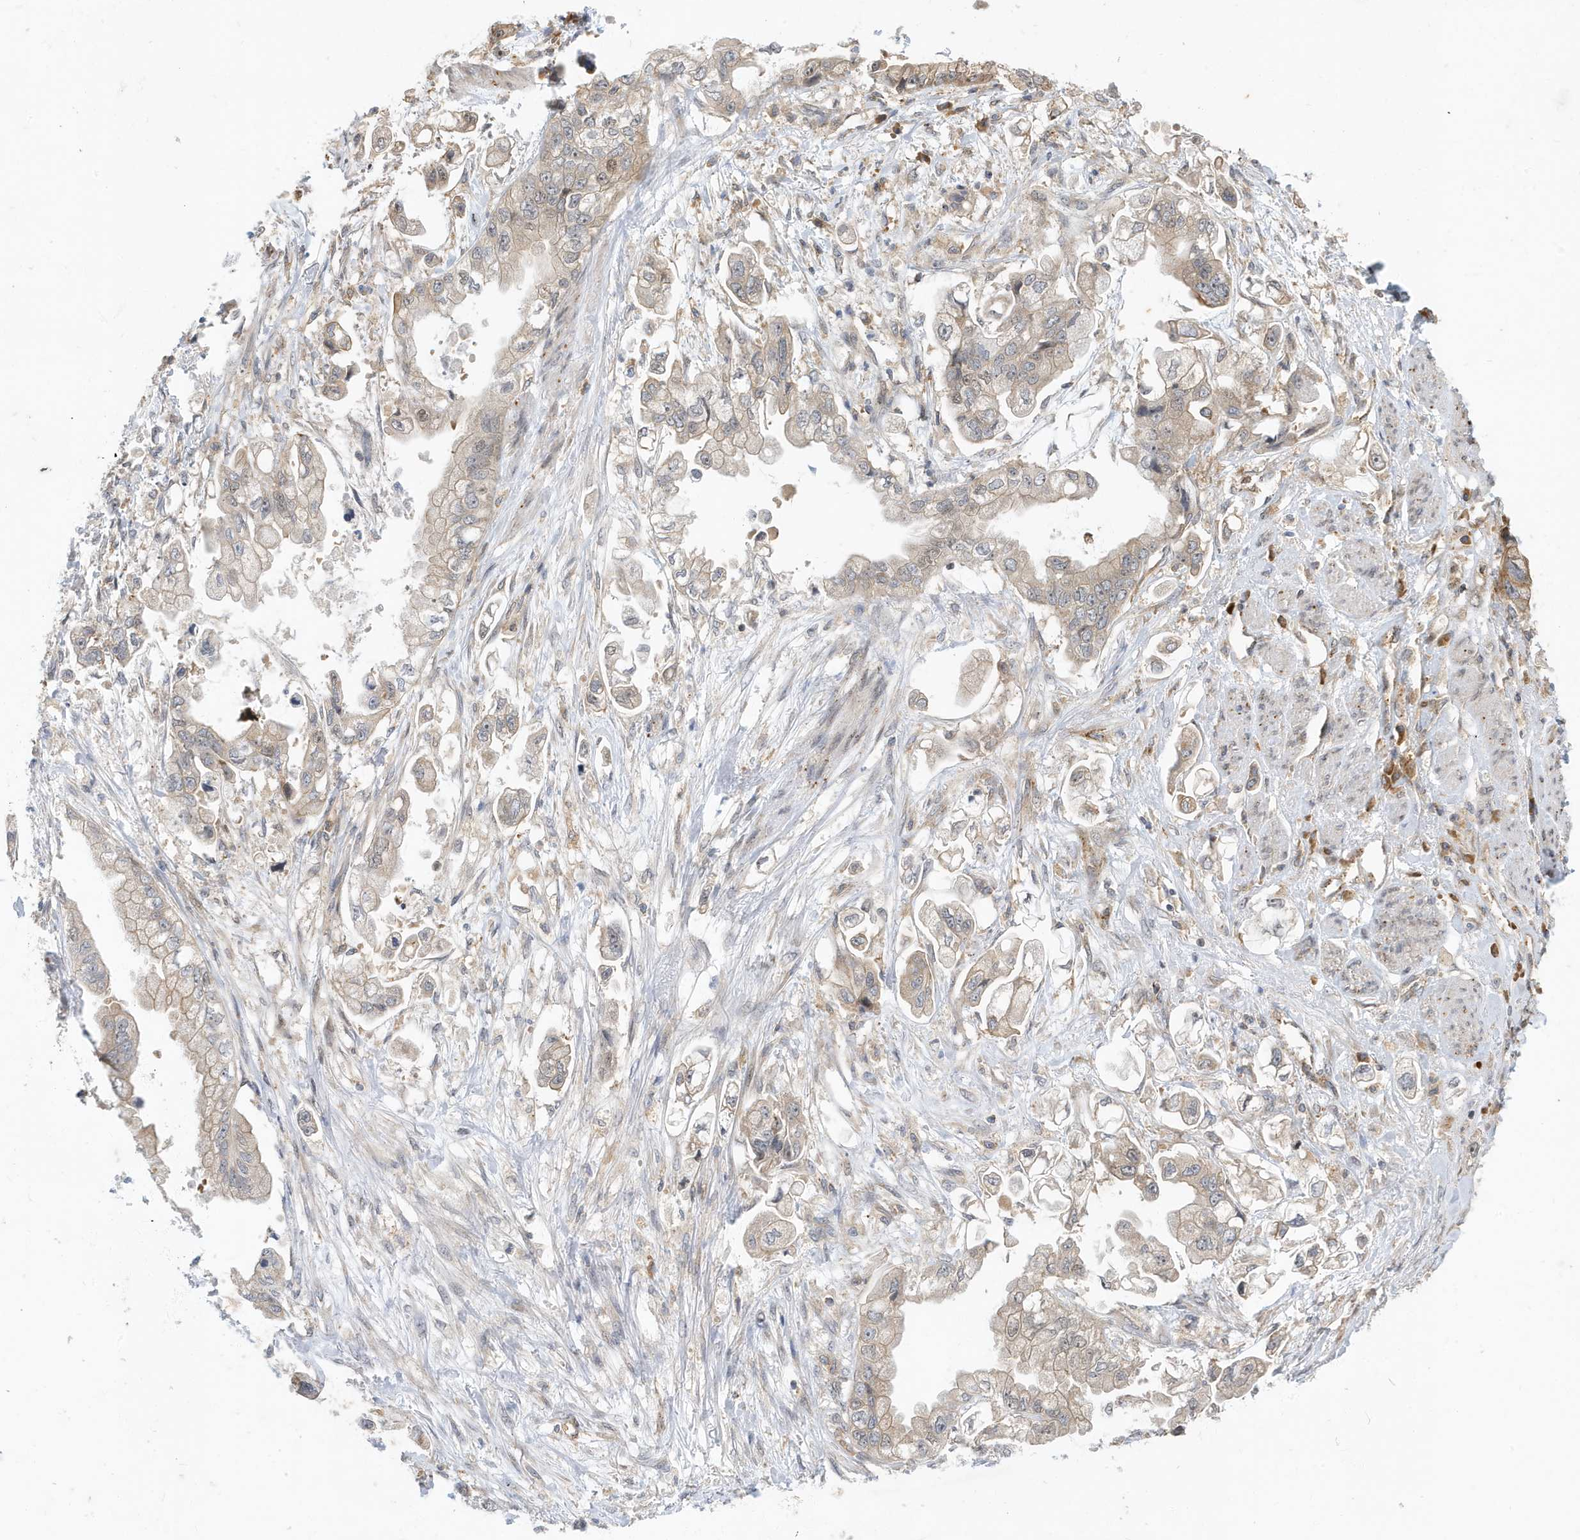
{"staining": {"intensity": "weak", "quantity": "25%-75%", "location": "cytoplasmic/membranous"}, "tissue": "stomach cancer", "cell_type": "Tumor cells", "image_type": "cancer", "snomed": [{"axis": "morphology", "description": "Adenocarcinoma, NOS"}, {"axis": "topography", "description": "Stomach"}], "caption": "Adenocarcinoma (stomach) tissue demonstrates weak cytoplasmic/membranous staining in about 25%-75% of tumor cells, visualized by immunohistochemistry. (DAB (3,3'-diaminobenzidine) = brown stain, brightfield microscopy at high magnification).", "gene": "ZNF507", "patient": {"sex": "male", "age": 62}}